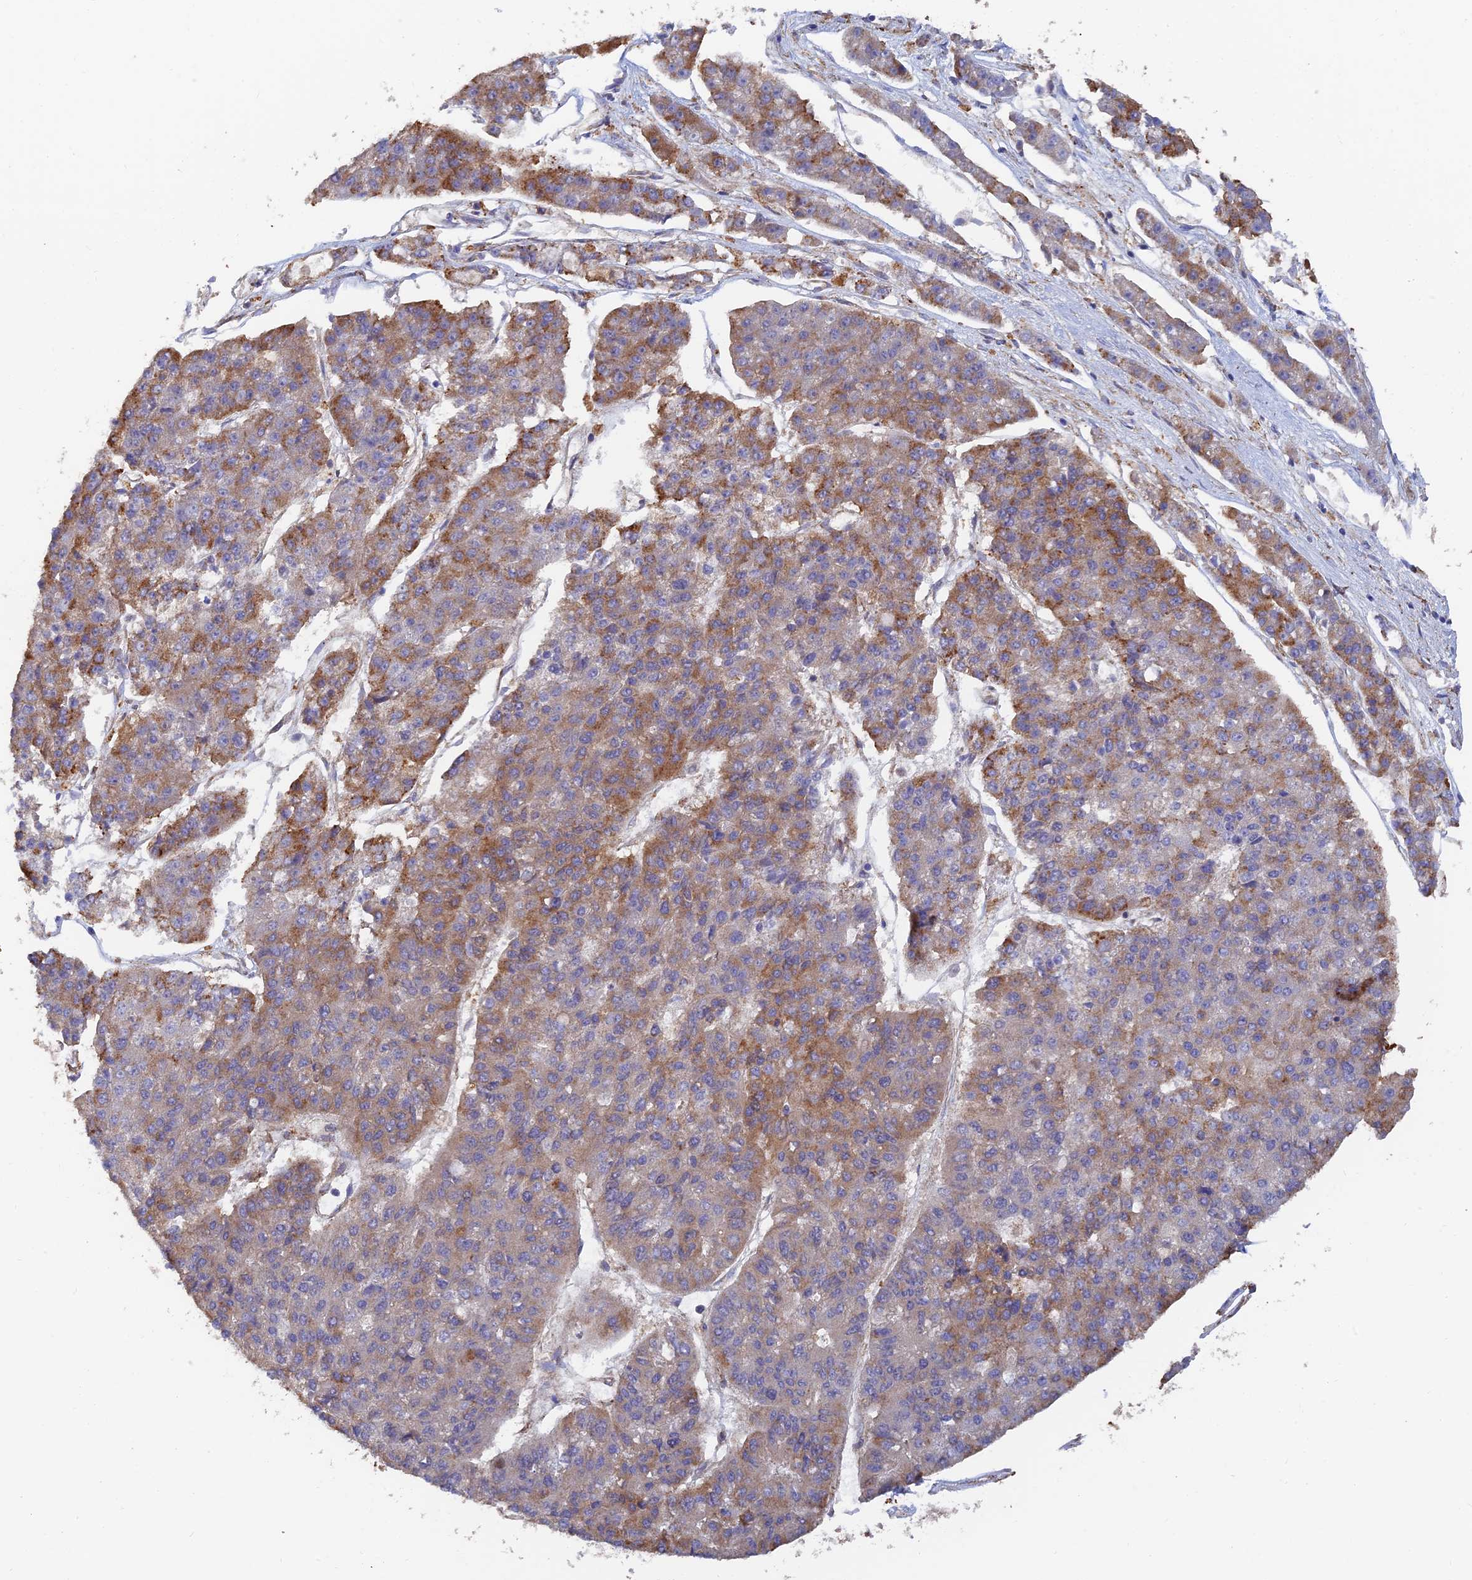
{"staining": {"intensity": "moderate", "quantity": "25%-75%", "location": "cytoplasmic/membranous"}, "tissue": "pancreatic cancer", "cell_type": "Tumor cells", "image_type": "cancer", "snomed": [{"axis": "morphology", "description": "Adenocarcinoma, NOS"}, {"axis": "topography", "description": "Pancreas"}], "caption": "Adenocarcinoma (pancreatic) stained with a protein marker reveals moderate staining in tumor cells.", "gene": "WBP11", "patient": {"sex": "male", "age": 50}}